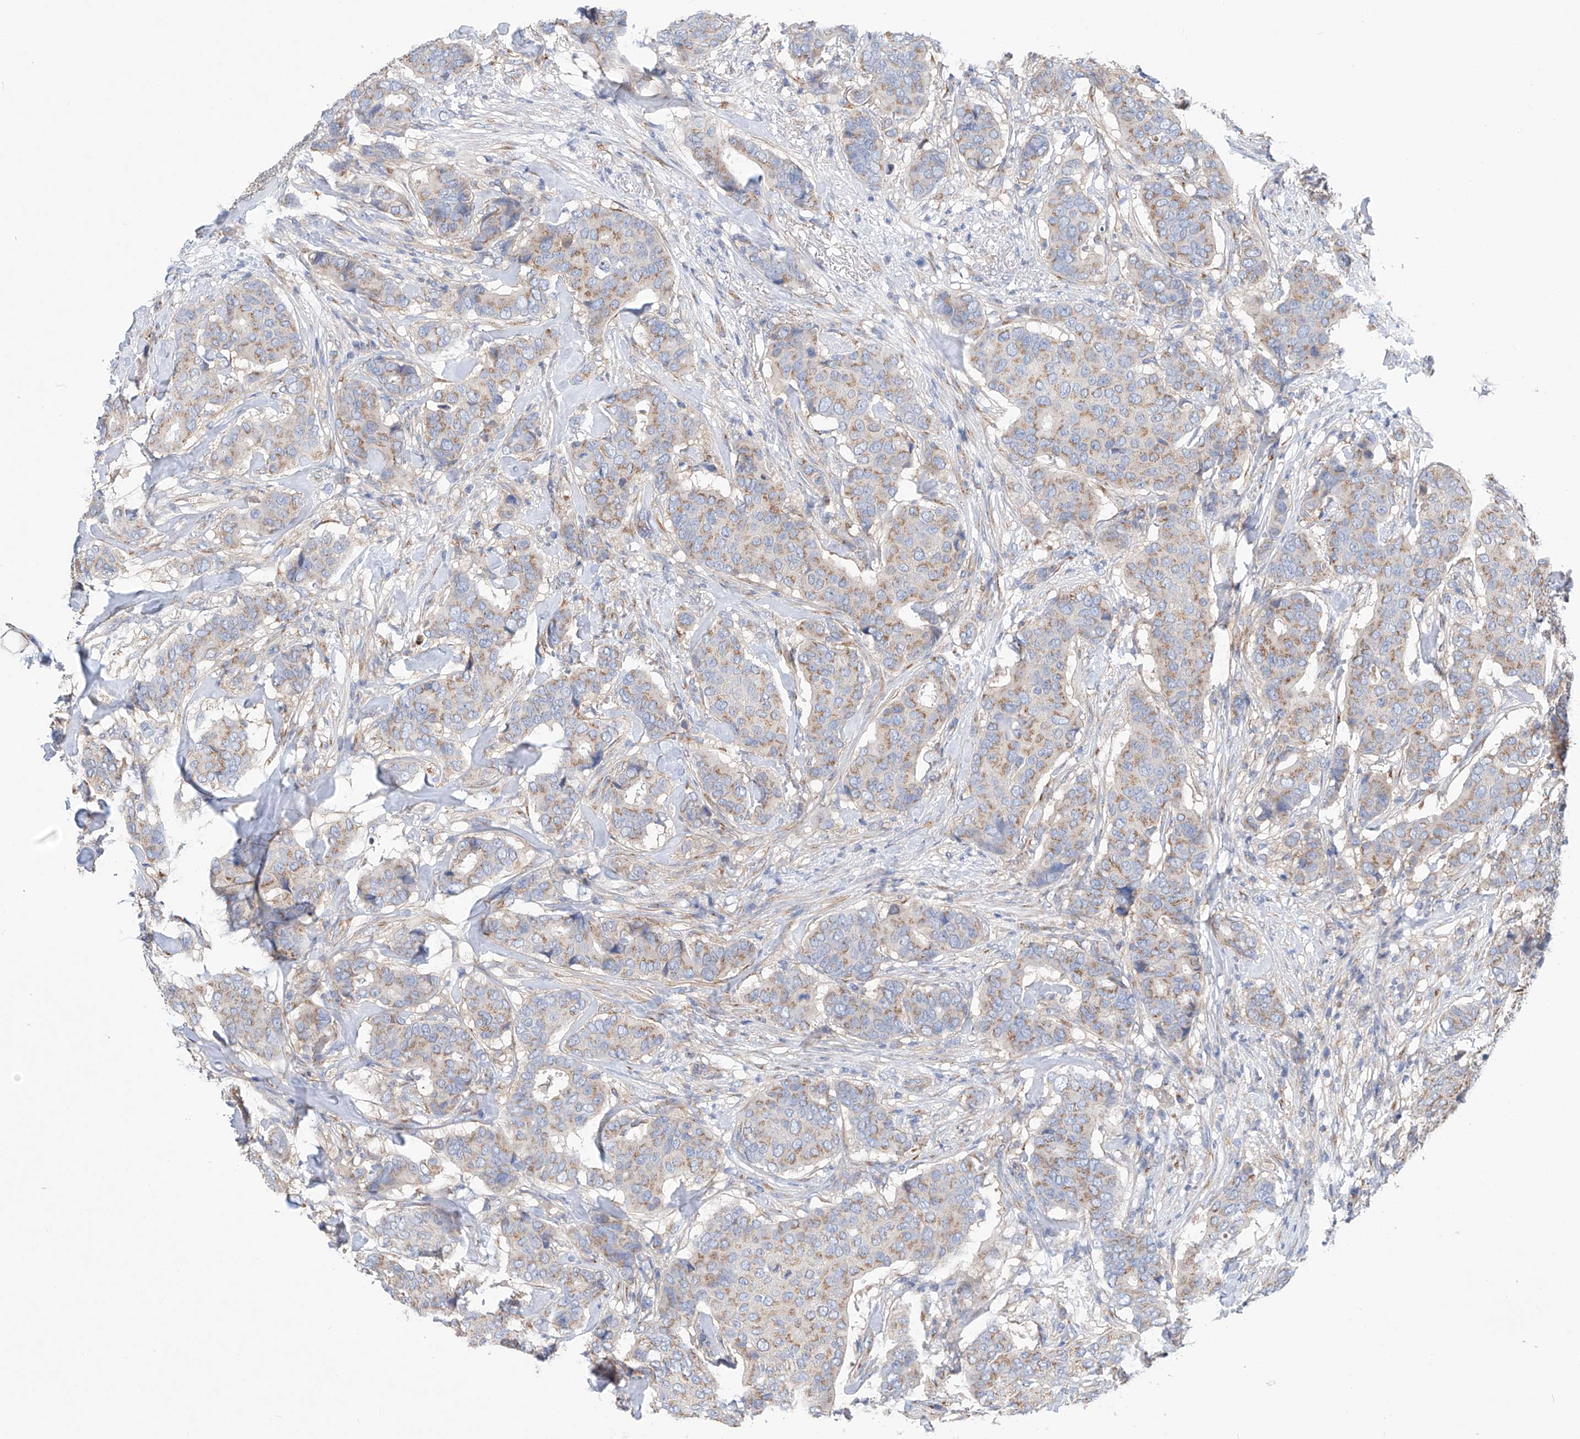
{"staining": {"intensity": "weak", "quantity": "25%-75%", "location": "cytoplasmic/membranous"}, "tissue": "breast cancer", "cell_type": "Tumor cells", "image_type": "cancer", "snomed": [{"axis": "morphology", "description": "Duct carcinoma"}, {"axis": "topography", "description": "Breast"}], "caption": "Approximately 25%-75% of tumor cells in human breast cancer (infiltrating ductal carcinoma) show weak cytoplasmic/membranous protein staining as visualized by brown immunohistochemical staining.", "gene": "SLC22A7", "patient": {"sex": "female", "age": 75}}